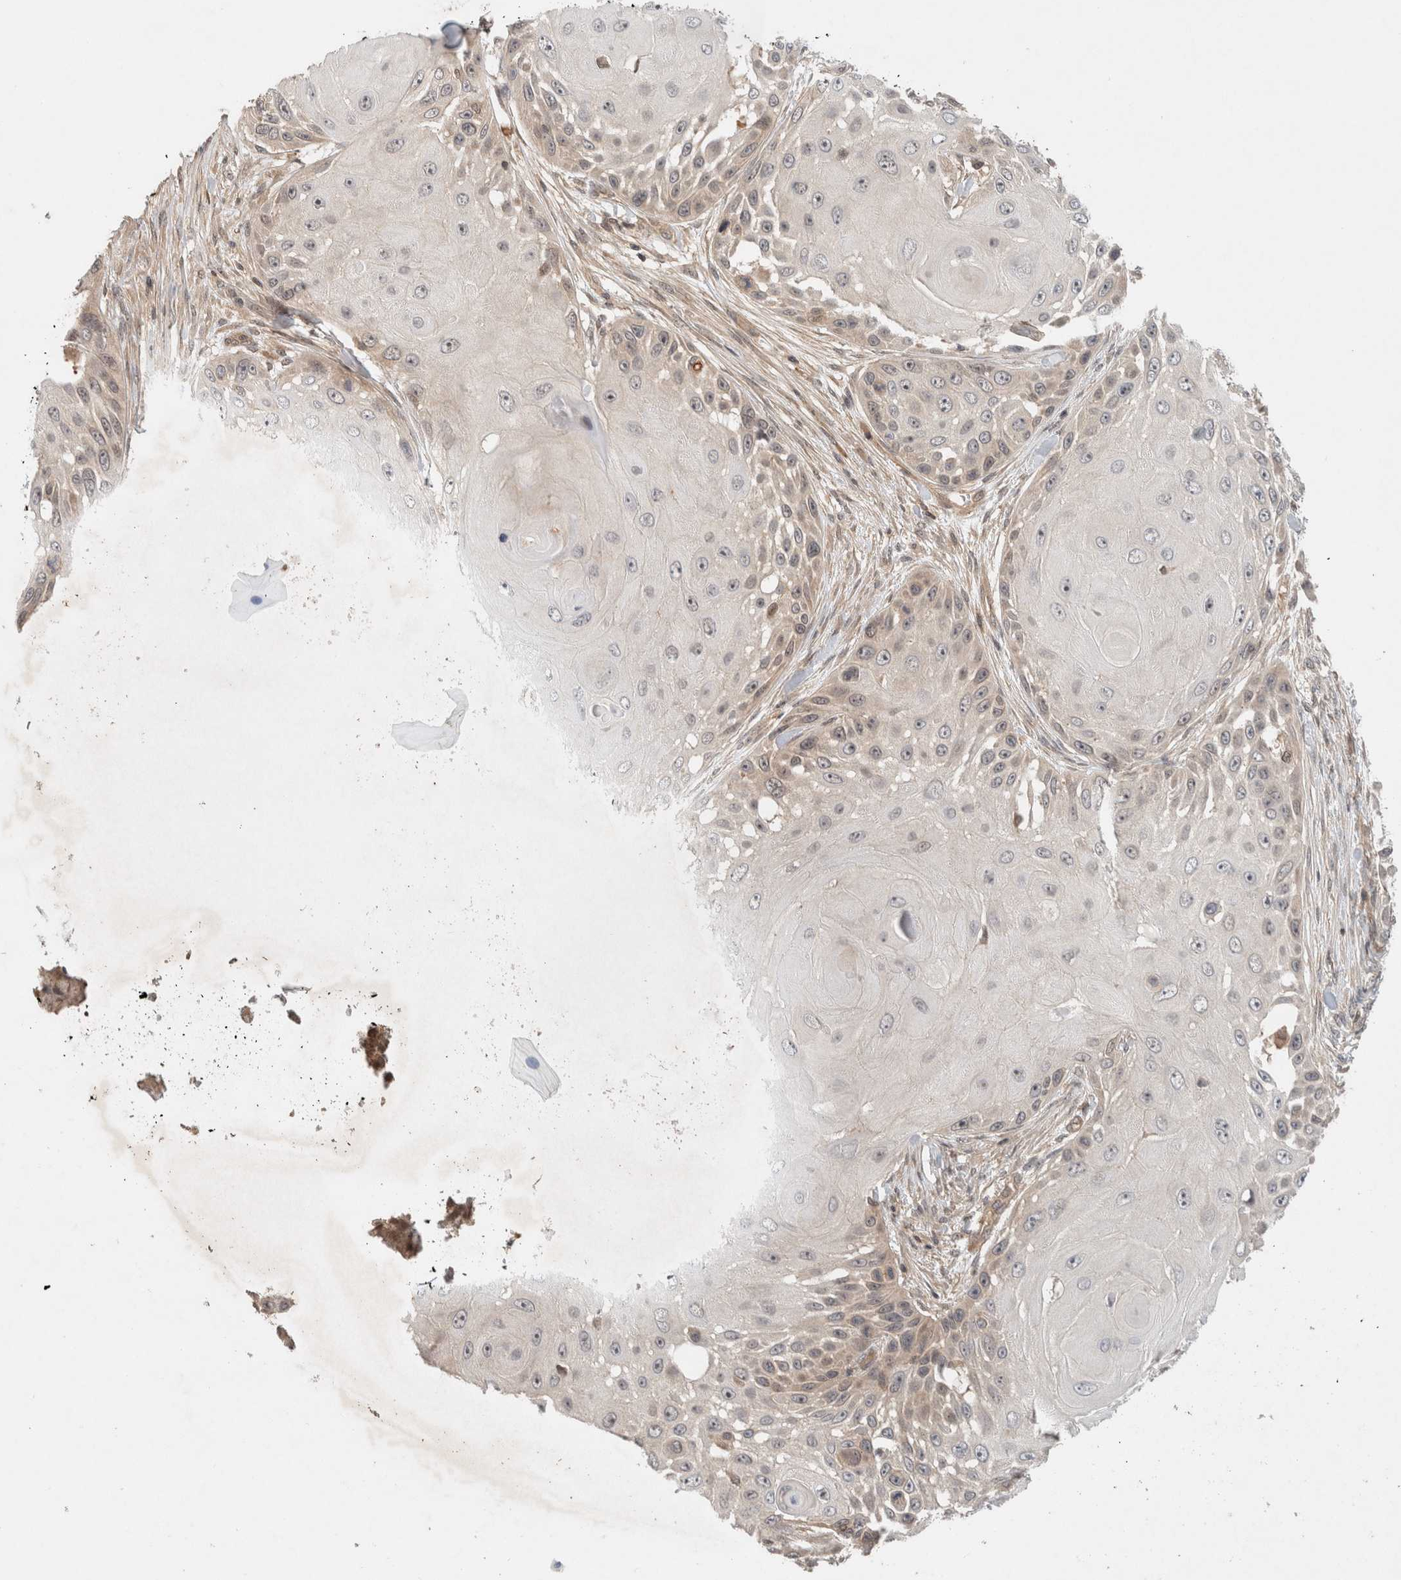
{"staining": {"intensity": "weak", "quantity": "<25%", "location": "cytoplasmic/membranous"}, "tissue": "skin cancer", "cell_type": "Tumor cells", "image_type": "cancer", "snomed": [{"axis": "morphology", "description": "Squamous cell carcinoma, NOS"}, {"axis": "topography", "description": "Skin"}], "caption": "Immunohistochemical staining of skin cancer shows no significant staining in tumor cells.", "gene": "CAAP1", "patient": {"sex": "female", "age": 44}}